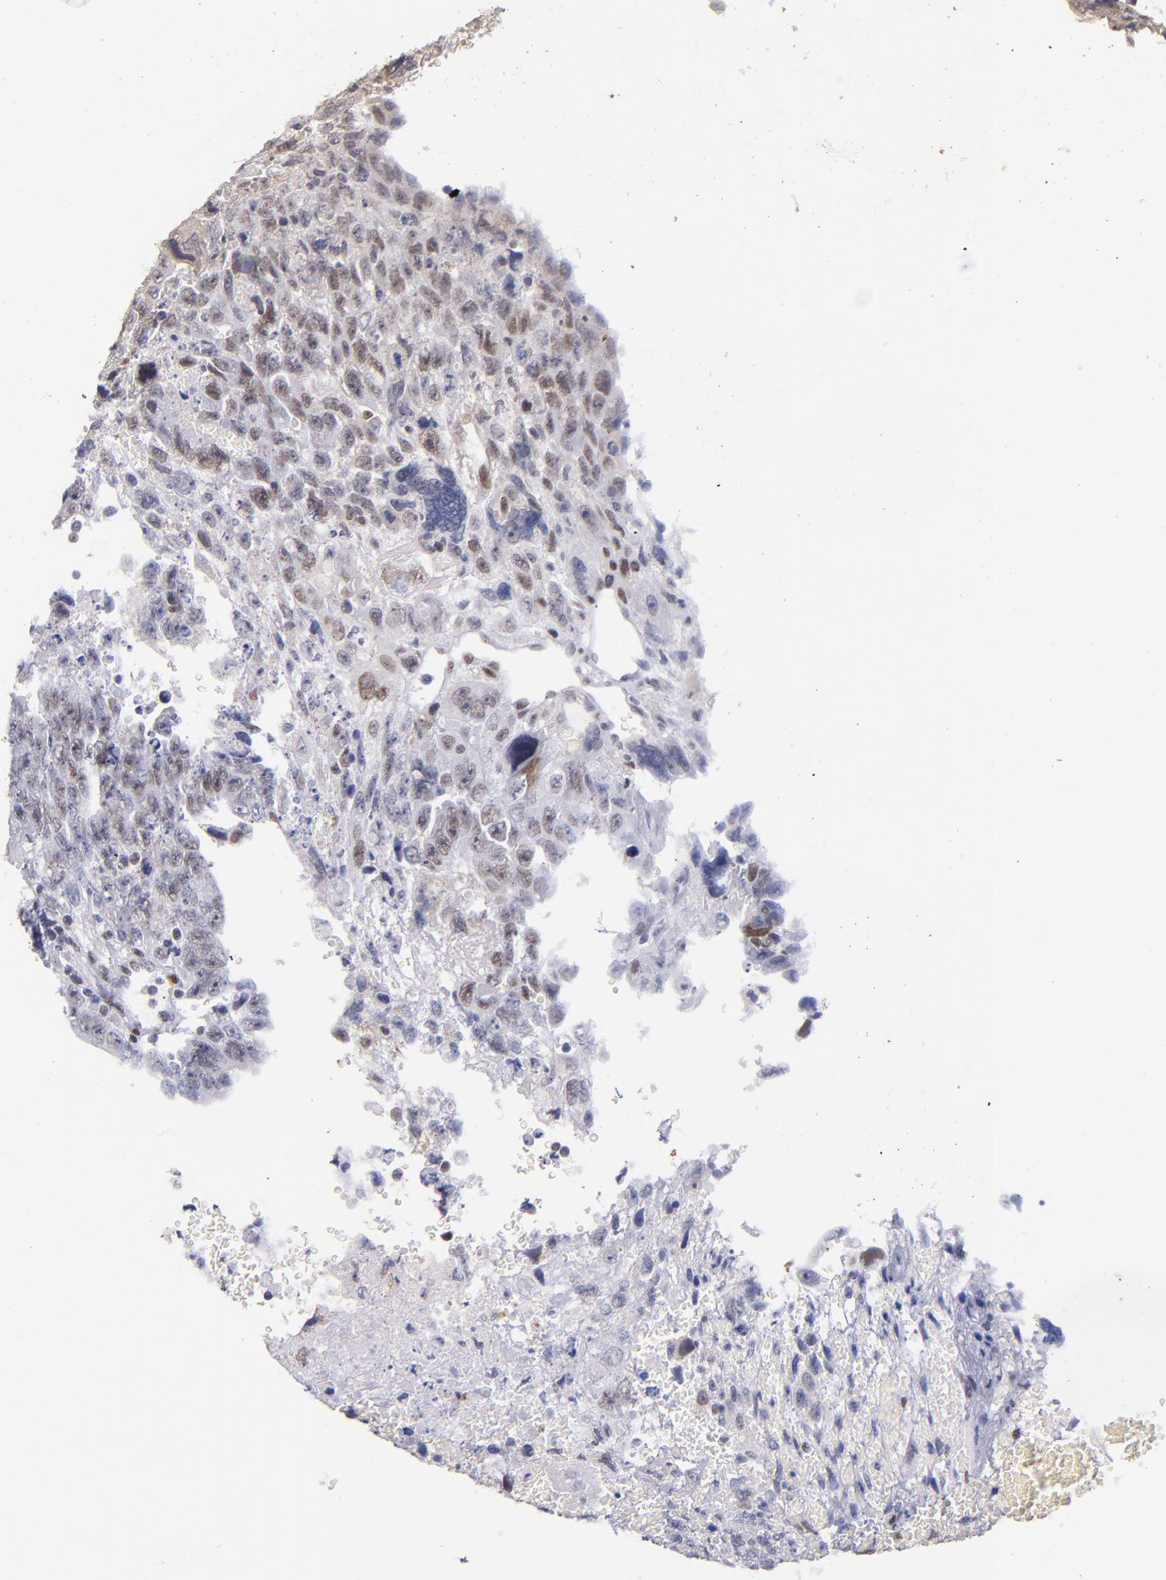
{"staining": {"intensity": "weak", "quantity": "<25%", "location": "nuclear"}, "tissue": "testis cancer", "cell_type": "Tumor cells", "image_type": "cancer", "snomed": [{"axis": "morphology", "description": "Carcinoma, Embryonal, NOS"}, {"axis": "topography", "description": "Testis"}], "caption": "High magnification brightfield microscopy of testis cancer (embryonal carcinoma) stained with DAB (3,3'-diaminobenzidine) (brown) and counterstained with hematoxylin (blue): tumor cells show no significant staining.", "gene": "SRF", "patient": {"sex": "male", "age": 28}}